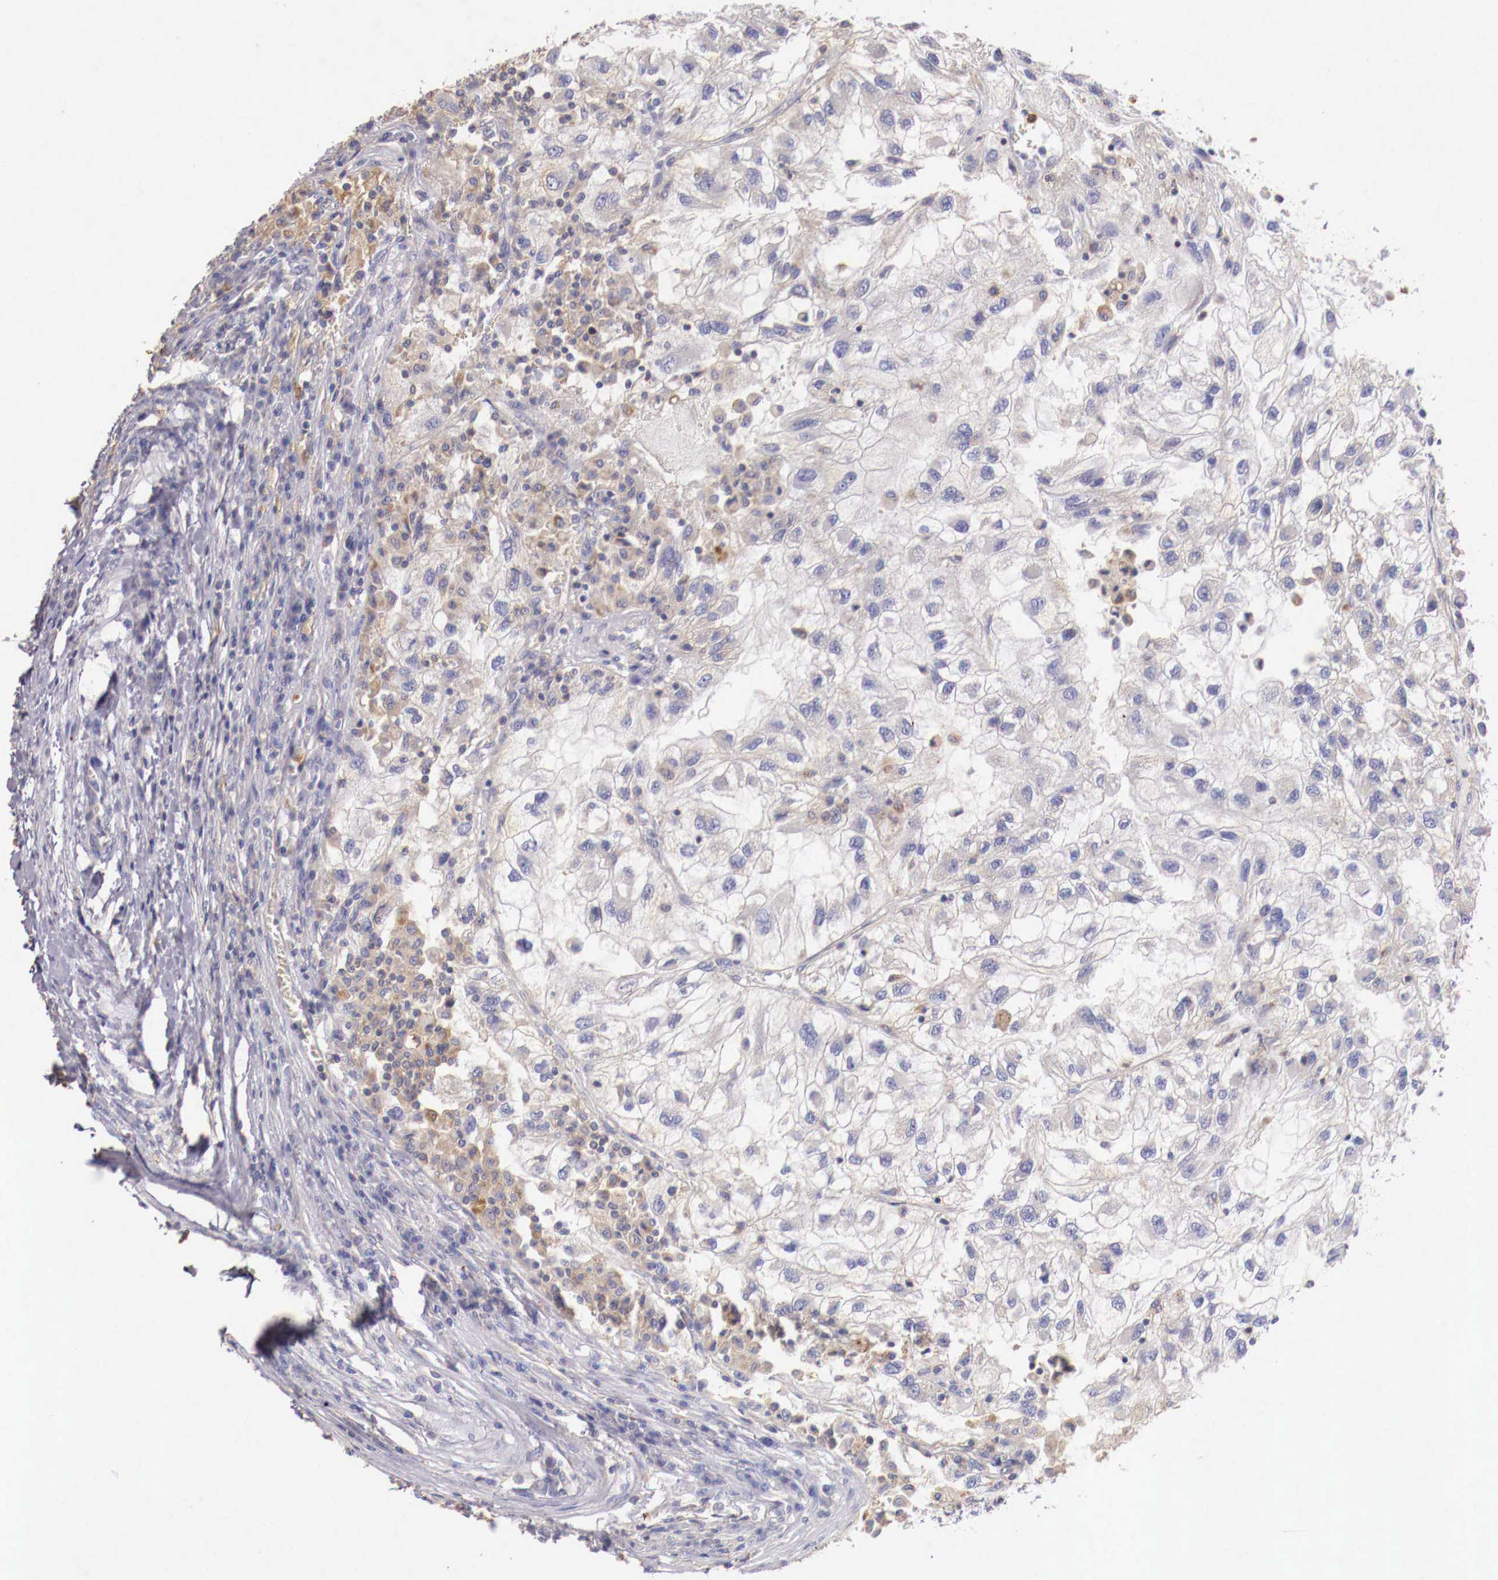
{"staining": {"intensity": "weak", "quantity": "<25%", "location": "cytoplasmic/membranous"}, "tissue": "renal cancer", "cell_type": "Tumor cells", "image_type": "cancer", "snomed": [{"axis": "morphology", "description": "Normal tissue, NOS"}, {"axis": "morphology", "description": "Adenocarcinoma, NOS"}, {"axis": "topography", "description": "Kidney"}], "caption": "IHC histopathology image of human renal cancer (adenocarcinoma) stained for a protein (brown), which demonstrates no positivity in tumor cells. (DAB immunohistochemistry (IHC) visualized using brightfield microscopy, high magnification).", "gene": "PITPNA", "patient": {"sex": "male", "age": 71}}